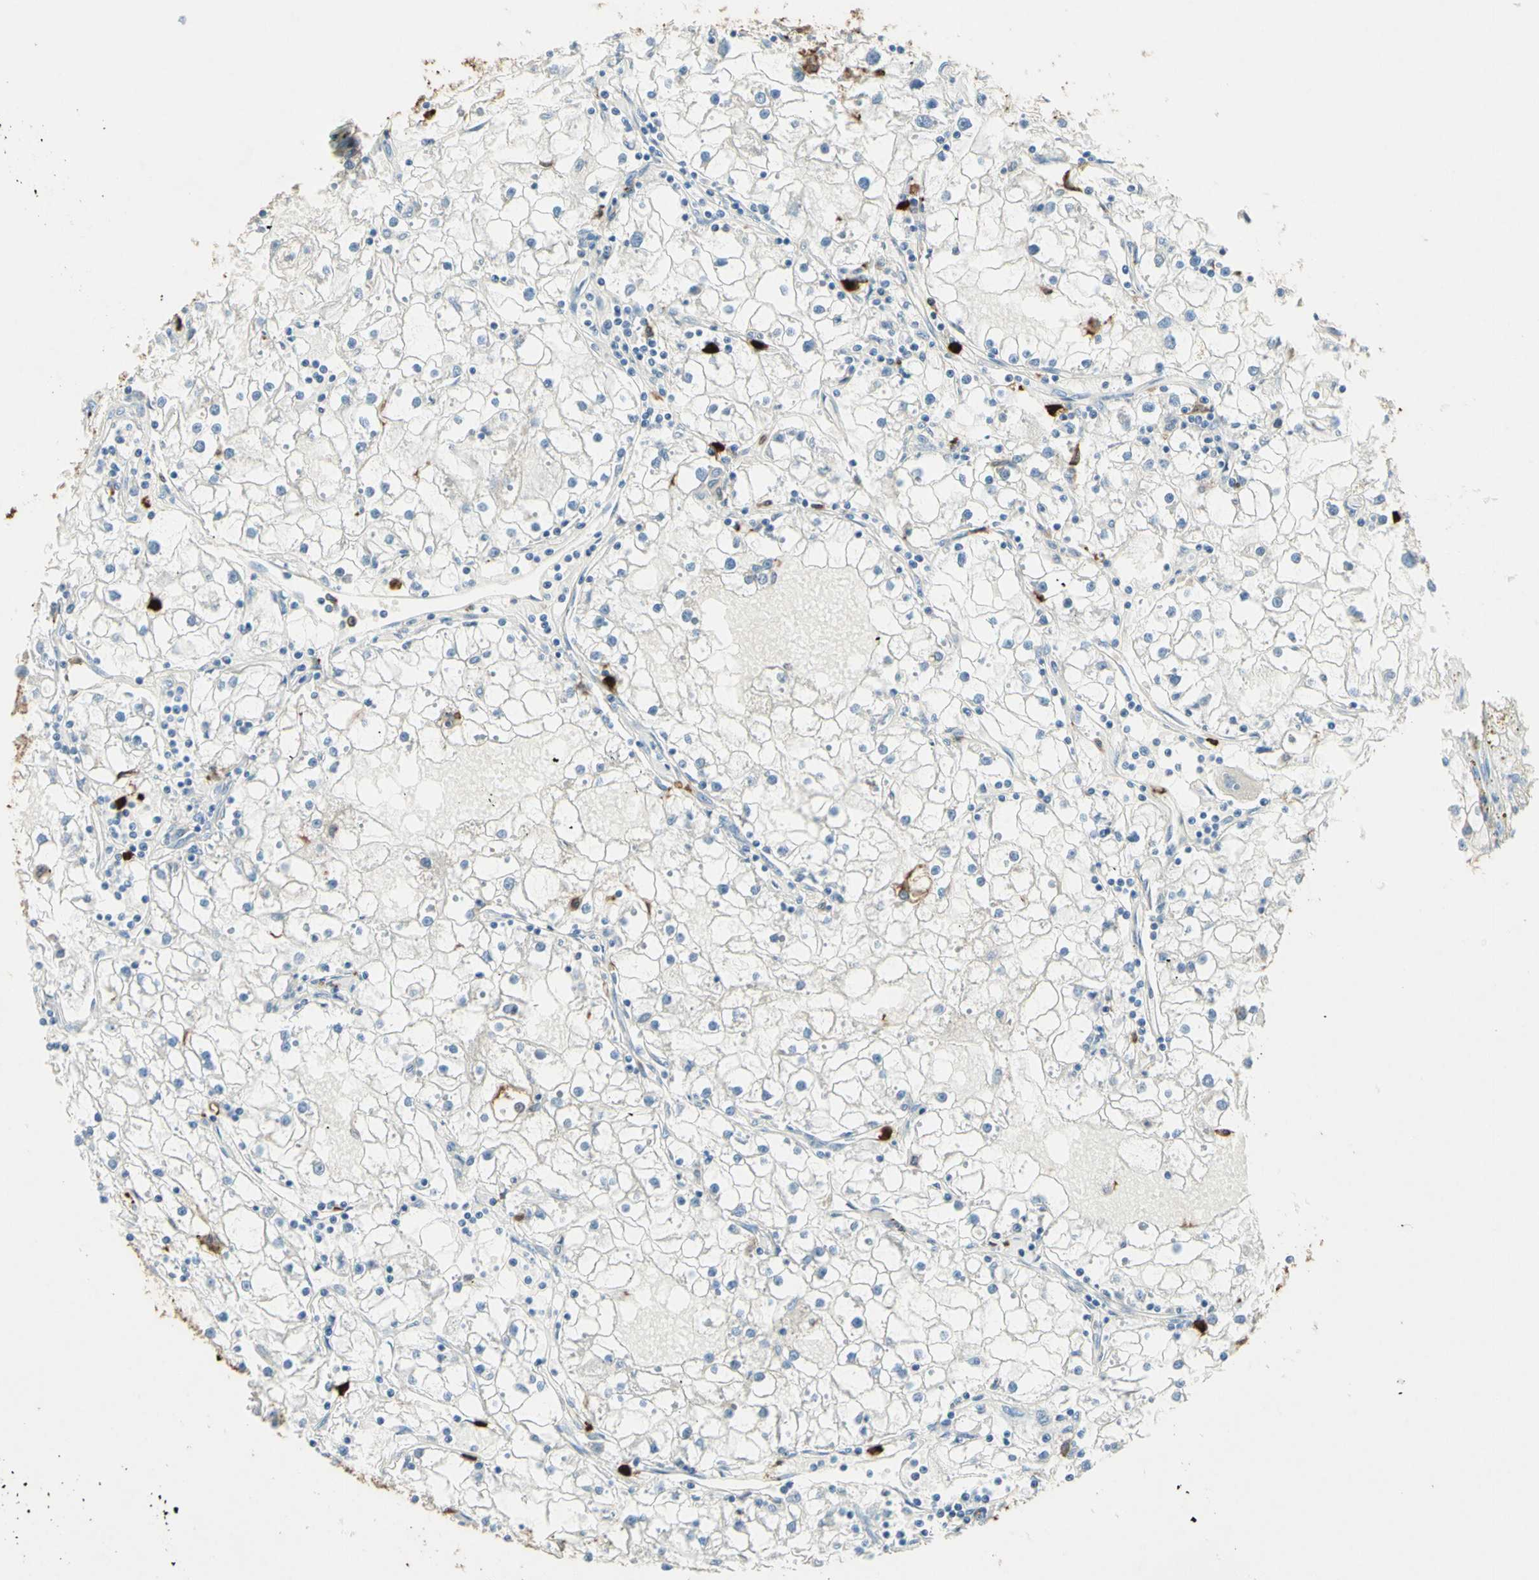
{"staining": {"intensity": "negative", "quantity": "none", "location": "none"}, "tissue": "renal cancer", "cell_type": "Tumor cells", "image_type": "cancer", "snomed": [{"axis": "morphology", "description": "Adenocarcinoma, NOS"}, {"axis": "topography", "description": "Kidney"}], "caption": "High magnification brightfield microscopy of renal cancer (adenocarcinoma) stained with DAB (brown) and counterstained with hematoxylin (blue): tumor cells show no significant positivity.", "gene": "NFKBIZ", "patient": {"sex": "male", "age": 56}}